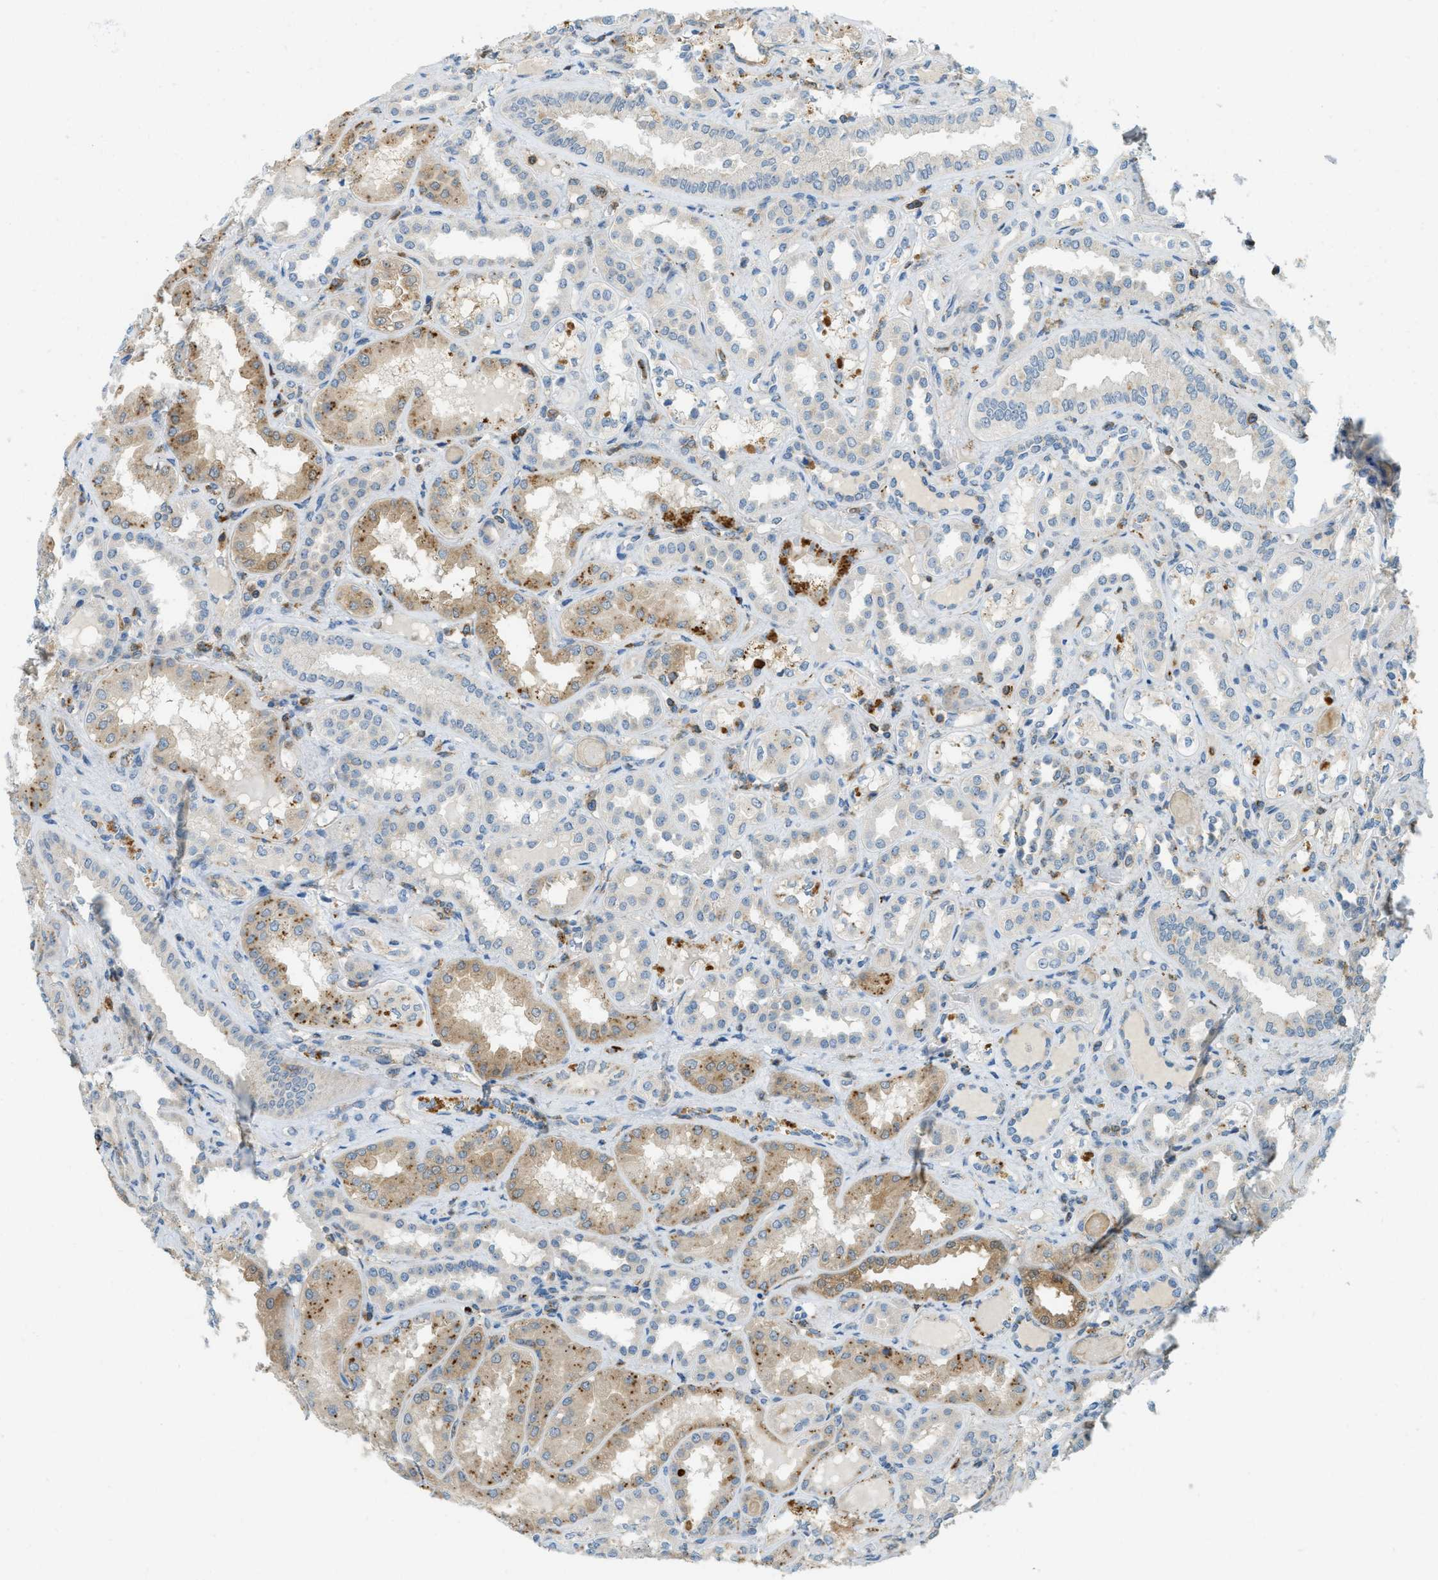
{"staining": {"intensity": "negative", "quantity": "none", "location": "none"}, "tissue": "kidney", "cell_type": "Cells in glomeruli", "image_type": "normal", "snomed": [{"axis": "morphology", "description": "Normal tissue, NOS"}, {"axis": "topography", "description": "Kidney"}], "caption": "Protein analysis of normal kidney reveals no significant positivity in cells in glomeruli.", "gene": "PLBD2", "patient": {"sex": "female", "age": 56}}